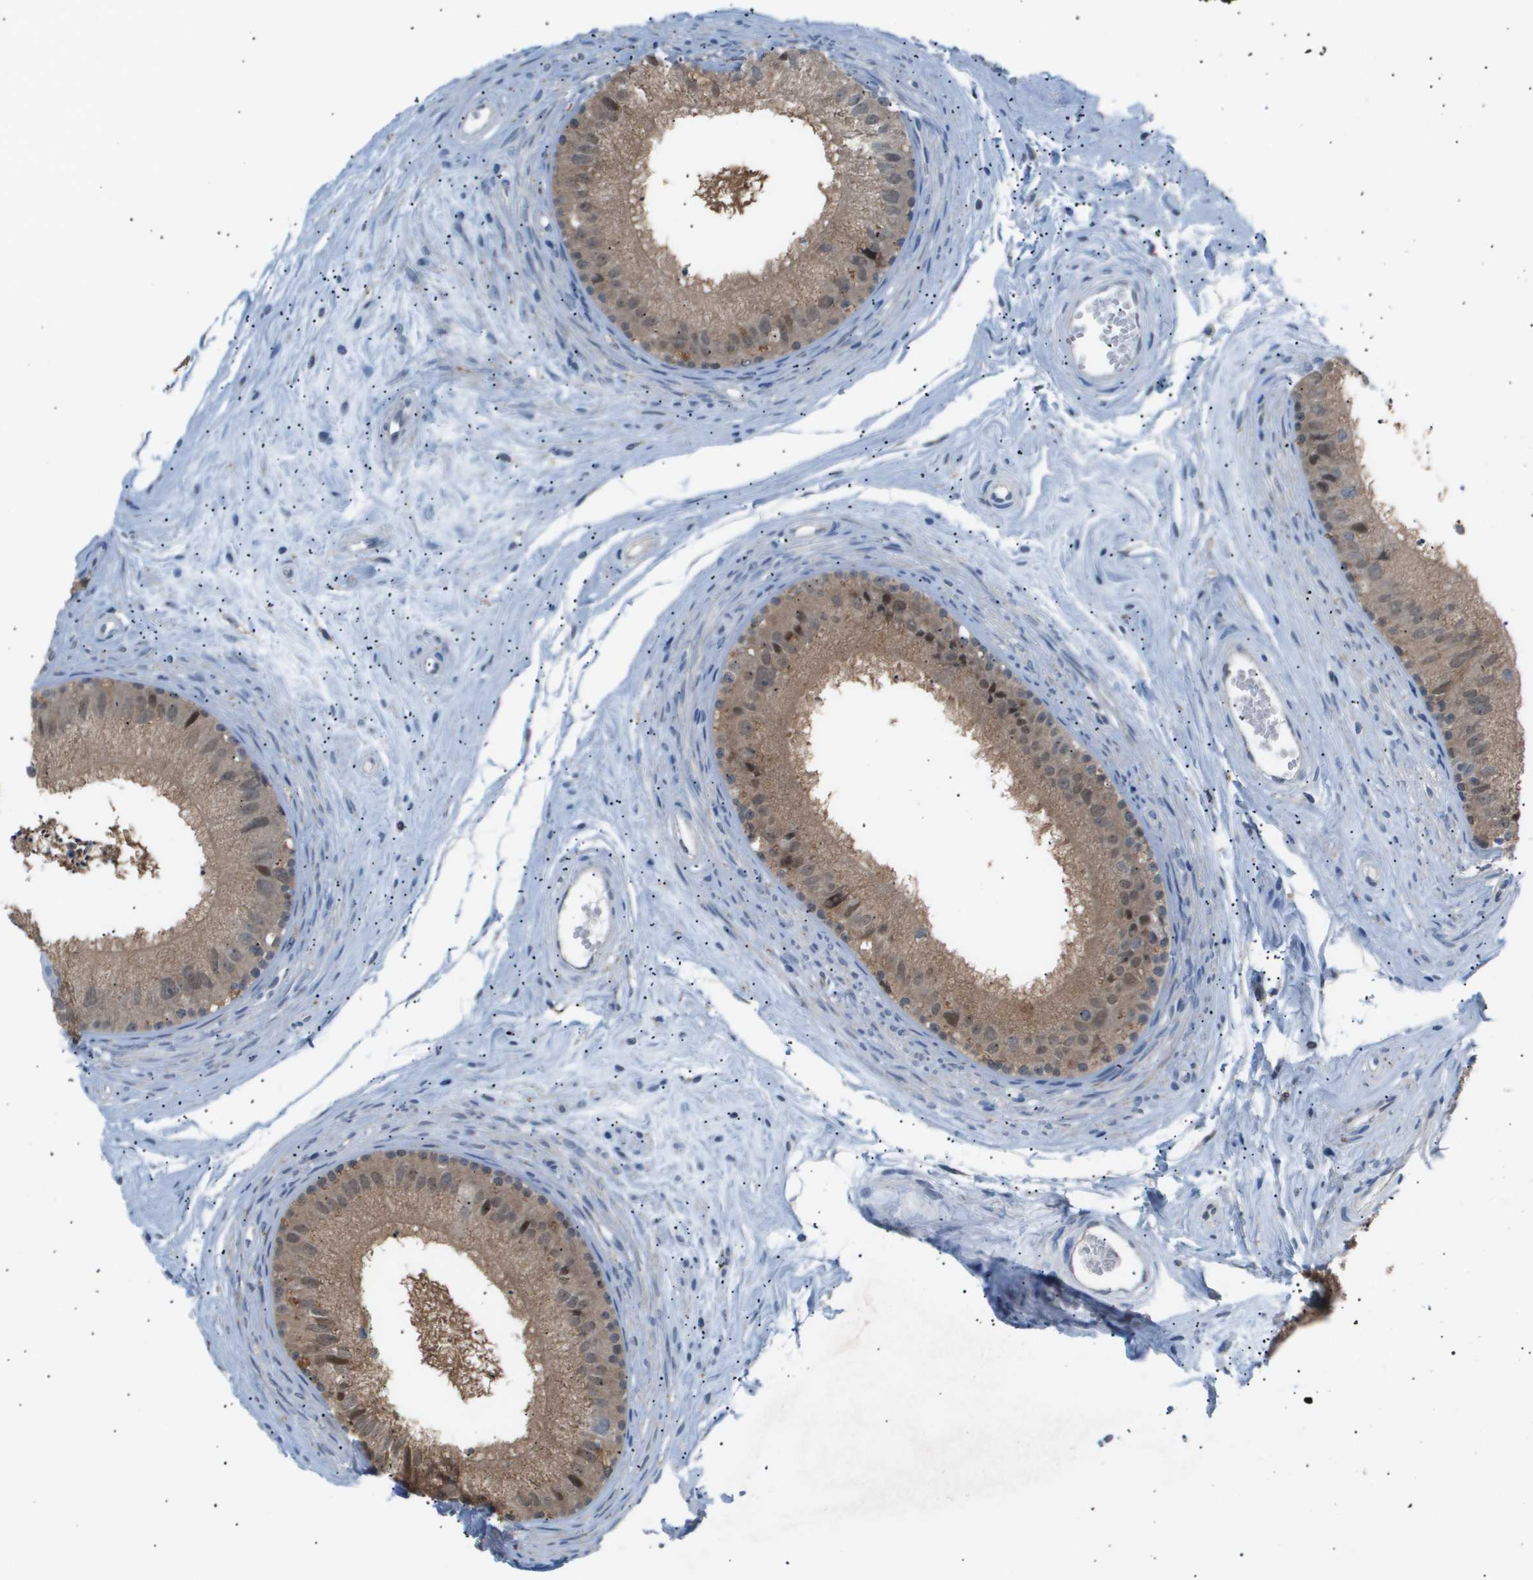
{"staining": {"intensity": "moderate", "quantity": "25%-75%", "location": "cytoplasmic/membranous"}, "tissue": "epididymis", "cell_type": "Glandular cells", "image_type": "normal", "snomed": [{"axis": "morphology", "description": "Normal tissue, NOS"}, {"axis": "topography", "description": "Epididymis"}], "caption": "Immunohistochemical staining of normal human epididymis demonstrates medium levels of moderate cytoplasmic/membranous positivity in approximately 25%-75% of glandular cells.", "gene": "AKR1A1", "patient": {"sex": "male", "age": 56}}